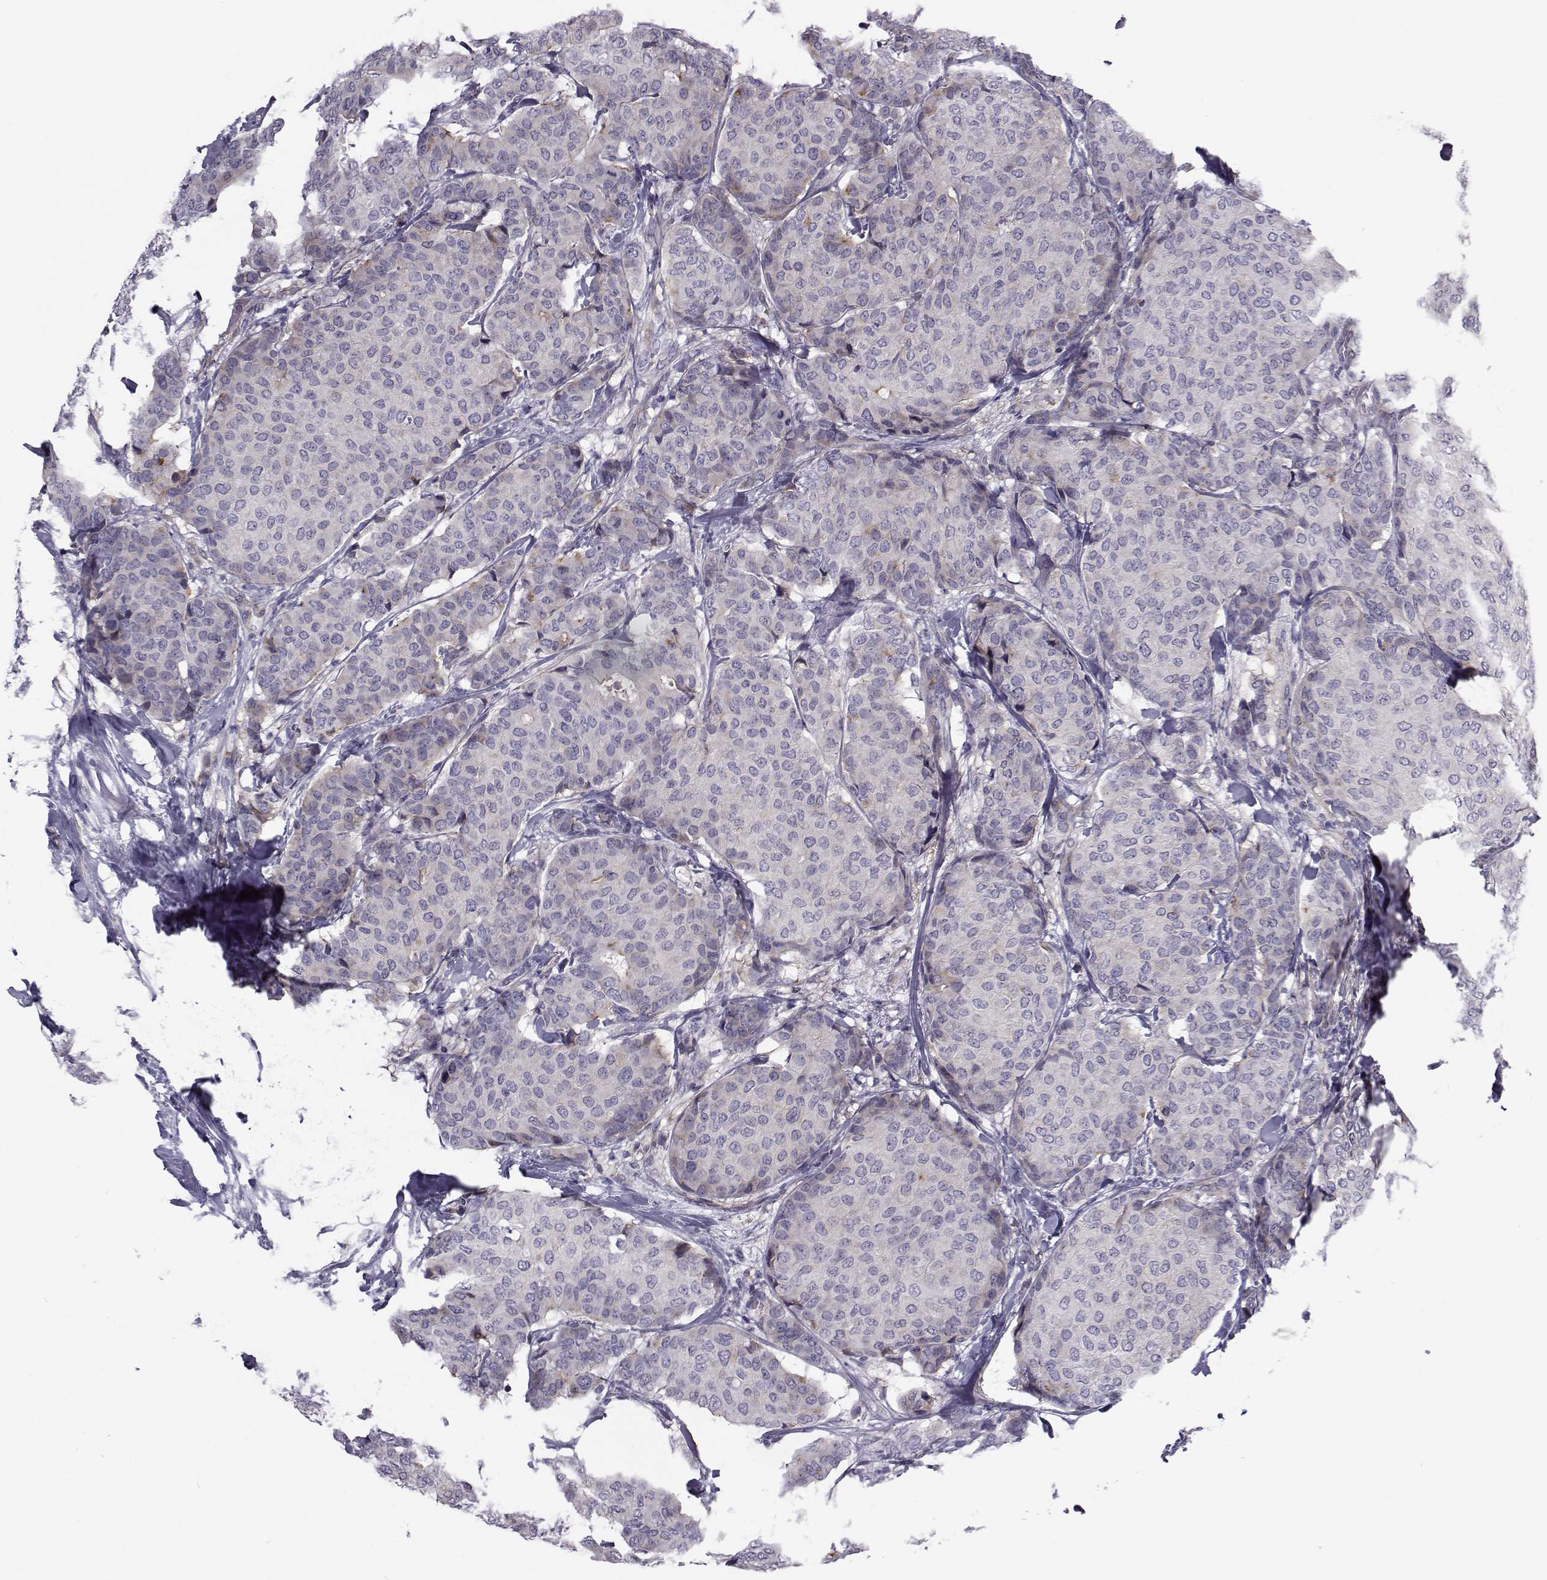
{"staining": {"intensity": "negative", "quantity": "none", "location": "none"}, "tissue": "breast cancer", "cell_type": "Tumor cells", "image_type": "cancer", "snomed": [{"axis": "morphology", "description": "Duct carcinoma"}, {"axis": "topography", "description": "Breast"}], "caption": "Breast cancer stained for a protein using immunohistochemistry exhibits no expression tumor cells.", "gene": "LRRC27", "patient": {"sex": "female", "age": 75}}